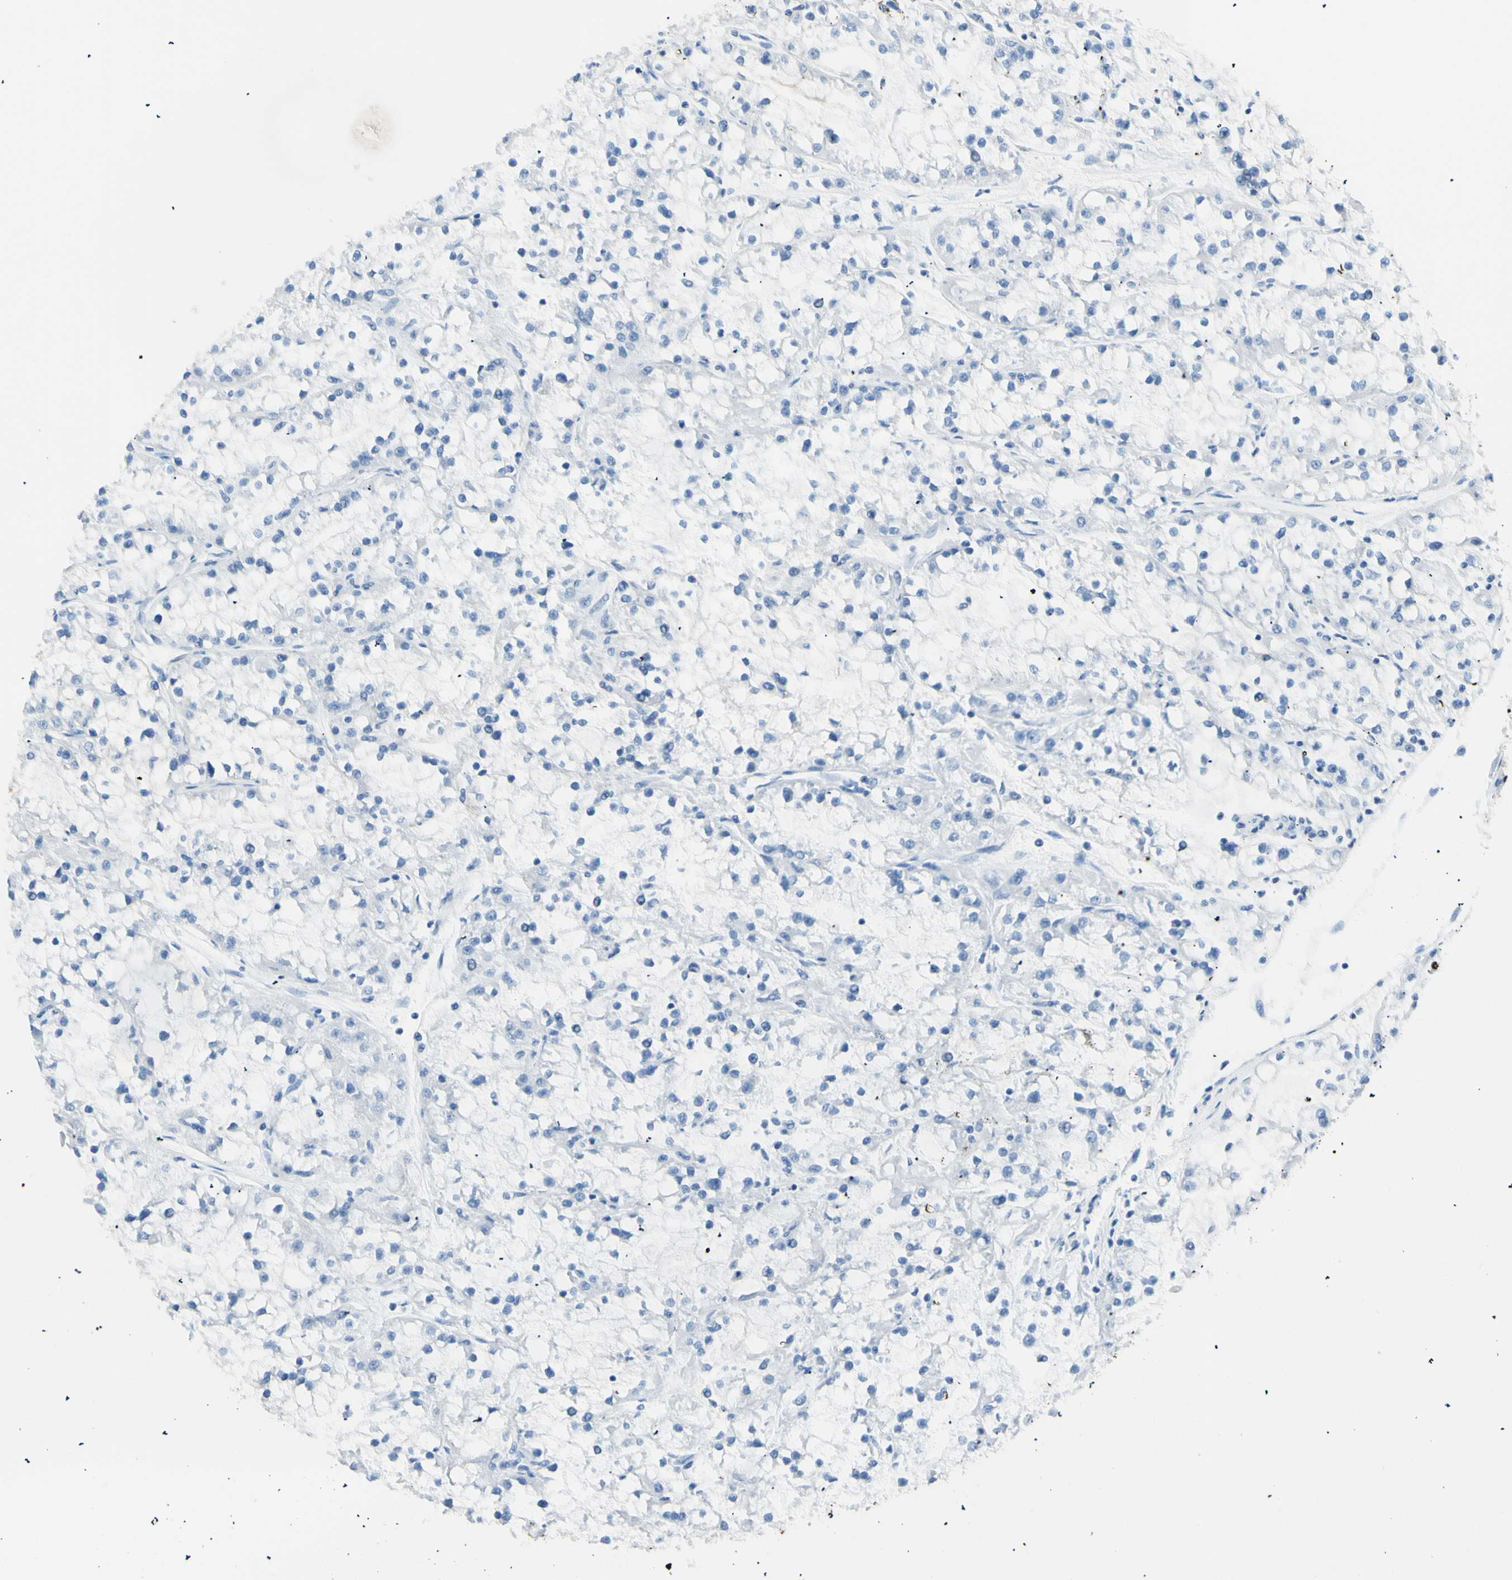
{"staining": {"intensity": "negative", "quantity": "none", "location": "none"}, "tissue": "renal cancer", "cell_type": "Tumor cells", "image_type": "cancer", "snomed": [{"axis": "morphology", "description": "Adenocarcinoma, NOS"}, {"axis": "topography", "description": "Kidney"}], "caption": "Protein analysis of renal adenocarcinoma demonstrates no significant positivity in tumor cells.", "gene": "HPCA", "patient": {"sex": "female", "age": 52}}